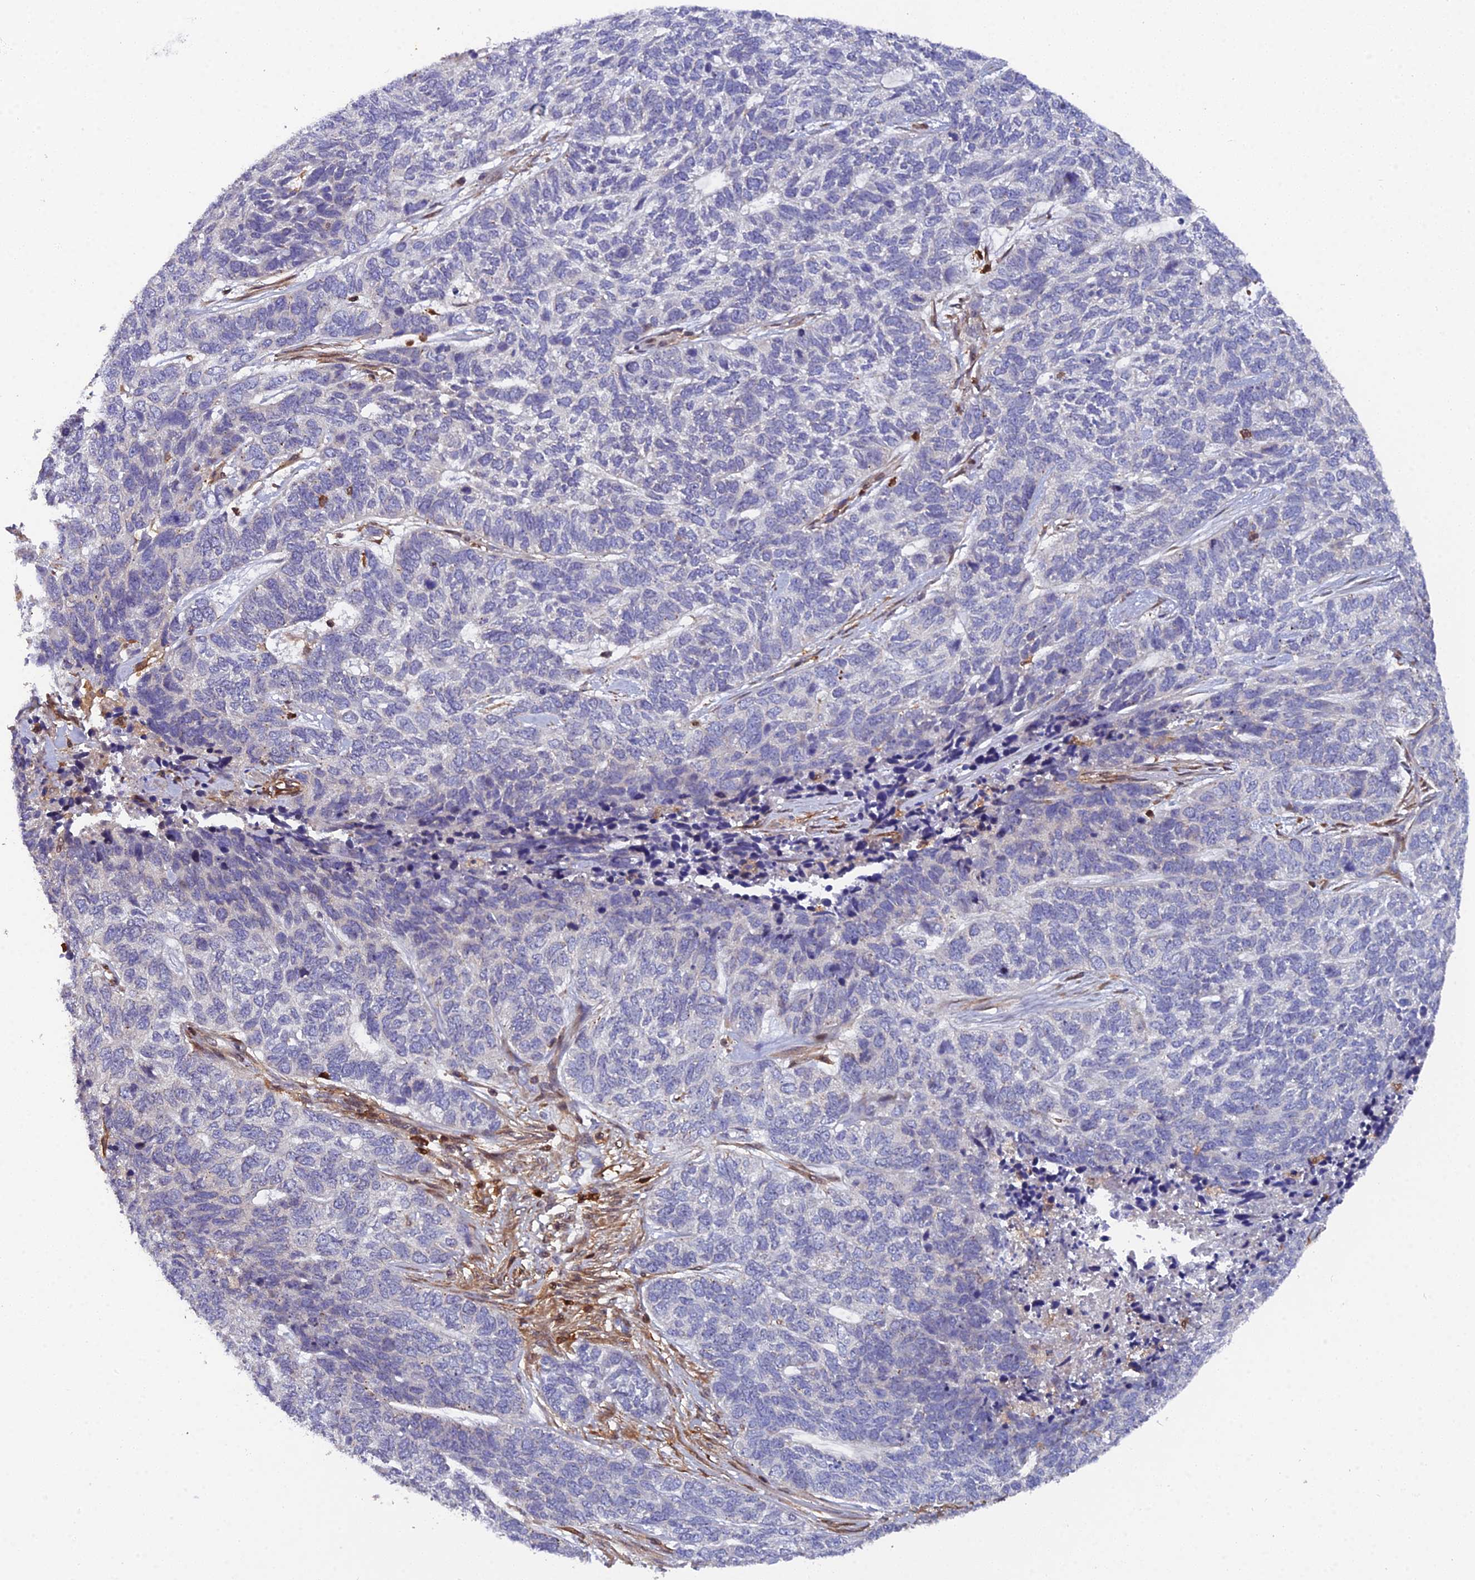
{"staining": {"intensity": "negative", "quantity": "none", "location": "none"}, "tissue": "skin cancer", "cell_type": "Tumor cells", "image_type": "cancer", "snomed": [{"axis": "morphology", "description": "Basal cell carcinoma"}, {"axis": "topography", "description": "Skin"}], "caption": "Tumor cells show no significant protein positivity in skin basal cell carcinoma.", "gene": "GALK2", "patient": {"sex": "female", "age": 65}}